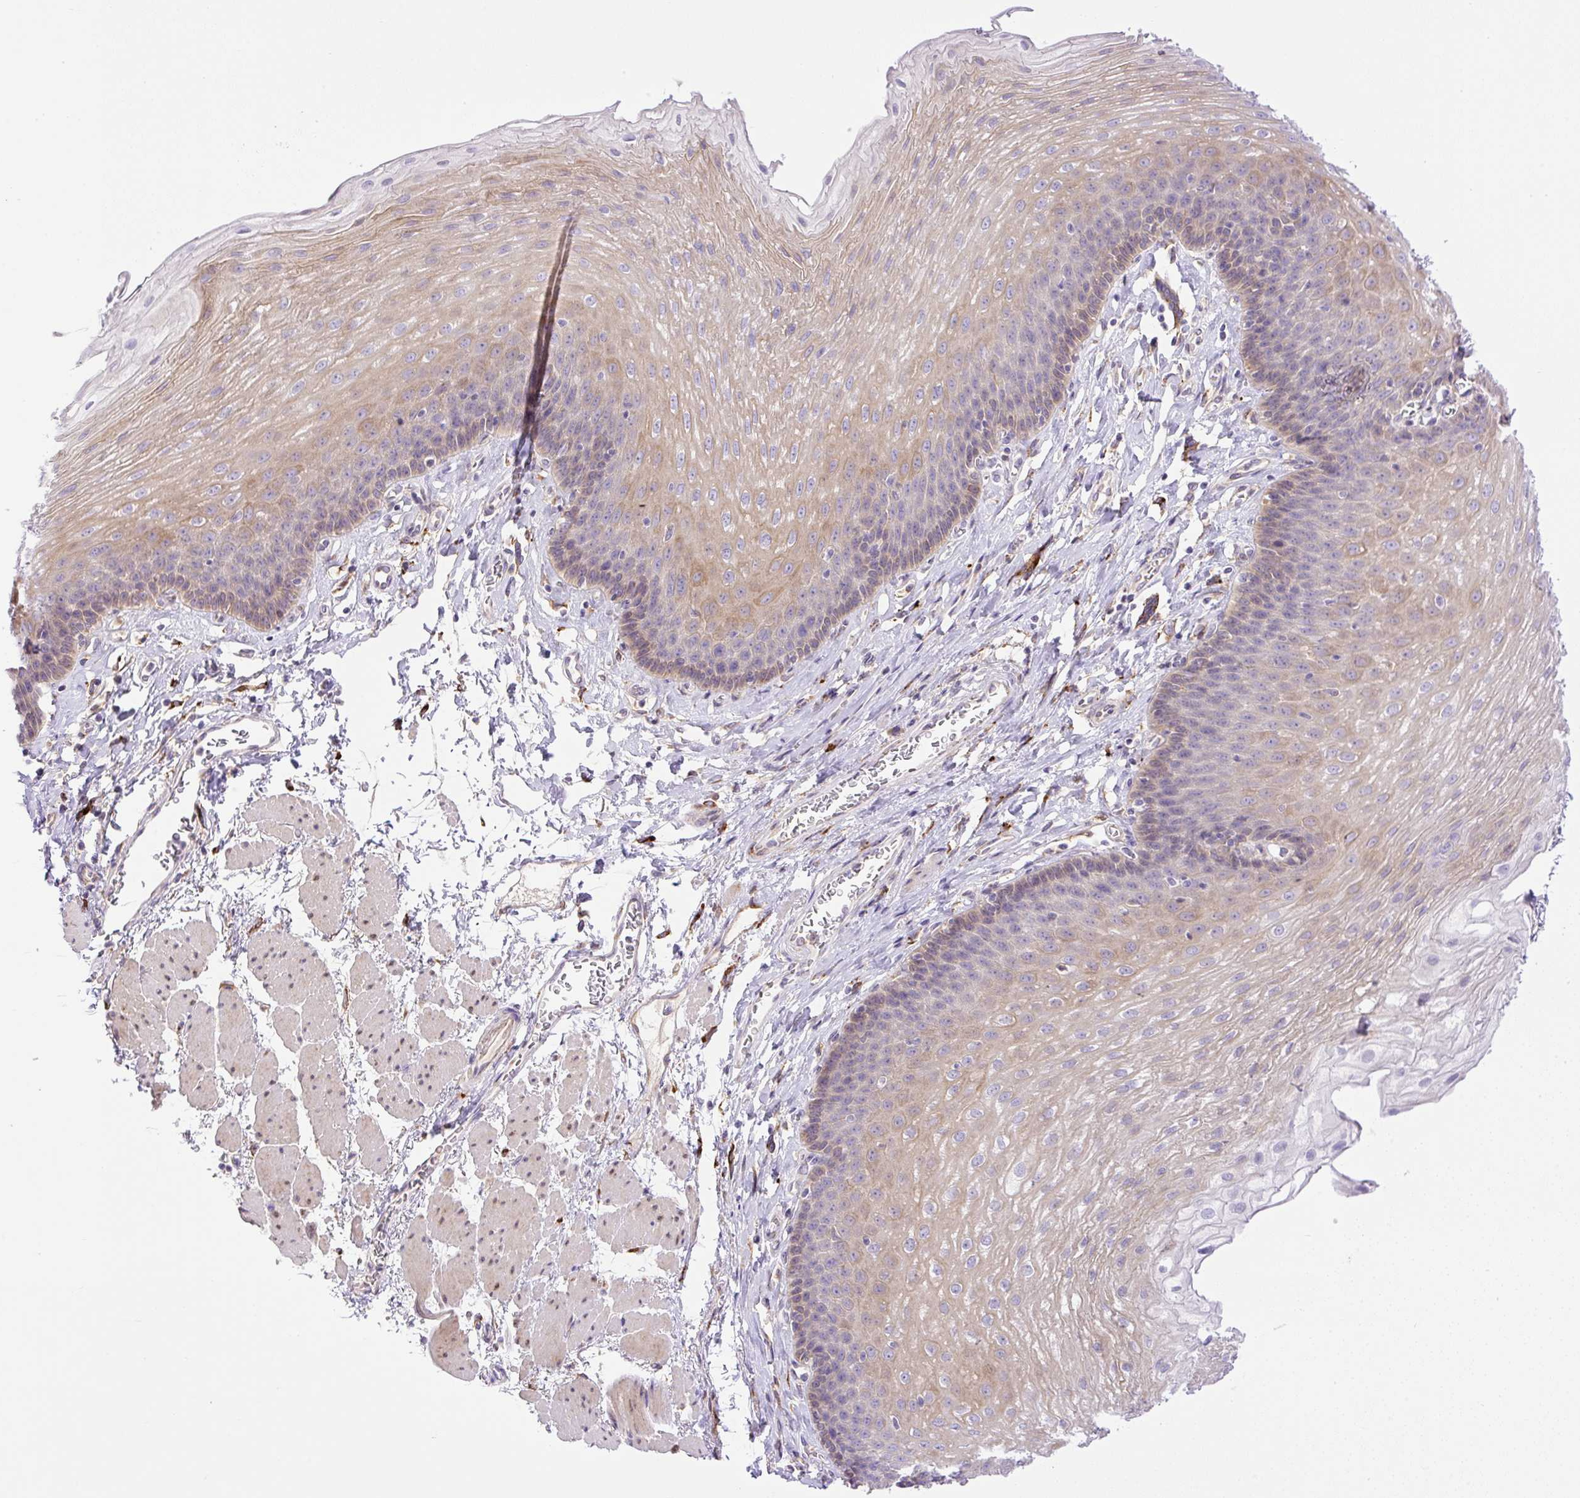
{"staining": {"intensity": "weak", "quantity": "25%-75%", "location": "cytoplasmic/membranous"}, "tissue": "esophagus", "cell_type": "Squamous epithelial cells", "image_type": "normal", "snomed": [{"axis": "morphology", "description": "Normal tissue, NOS"}, {"axis": "topography", "description": "Esophagus"}], "caption": "A high-resolution histopathology image shows IHC staining of benign esophagus, which displays weak cytoplasmic/membranous positivity in about 25%-75% of squamous epithelial cells.", "gene": "POFUT1", "patient": {"sex": "female", "age": 81}}